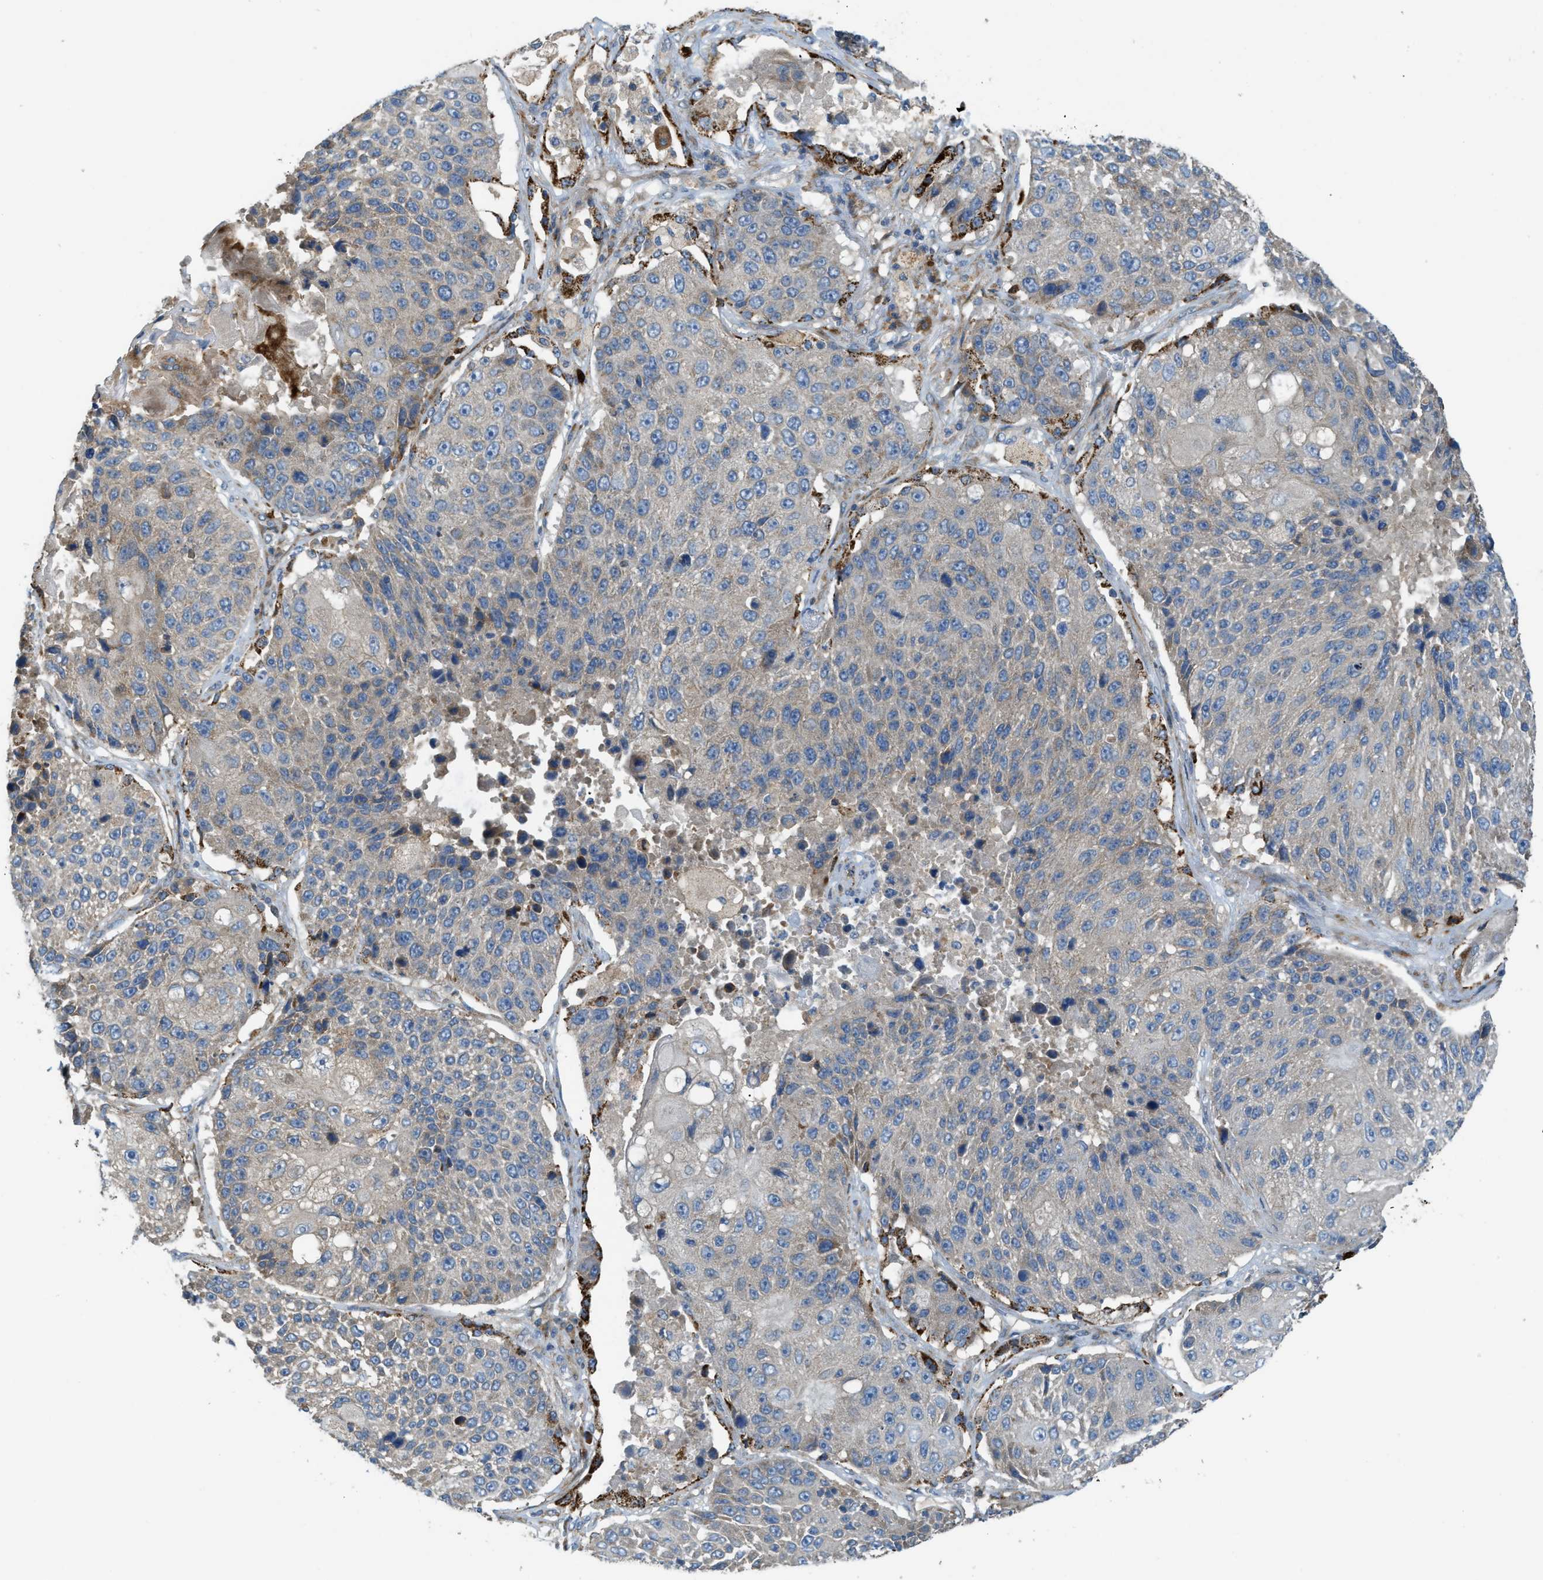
{"staining": {"intensity": "weak", "quantity": "25%-75%", "location": "cytoplasmic/membranous"}, "tissue": "lung cancer", "cell_type": "Tumor cells", "image_type": "cancer", "snomed": [{"axis": "morphology", "description": "Squamous cell carcinoma, NOS"}, {"axis": "topography", "description": "Lung"}], "caption": "Brown immunohistochemical staining in human lung cancer demonstrates weak cytoplasmic/membranous expression in about 25%-75% of tumor cells. (DAB IHC with brightfield microscopy, high magnification).", "gene": "TMEM68", "patient": {"sex": "male", "age": 61}}